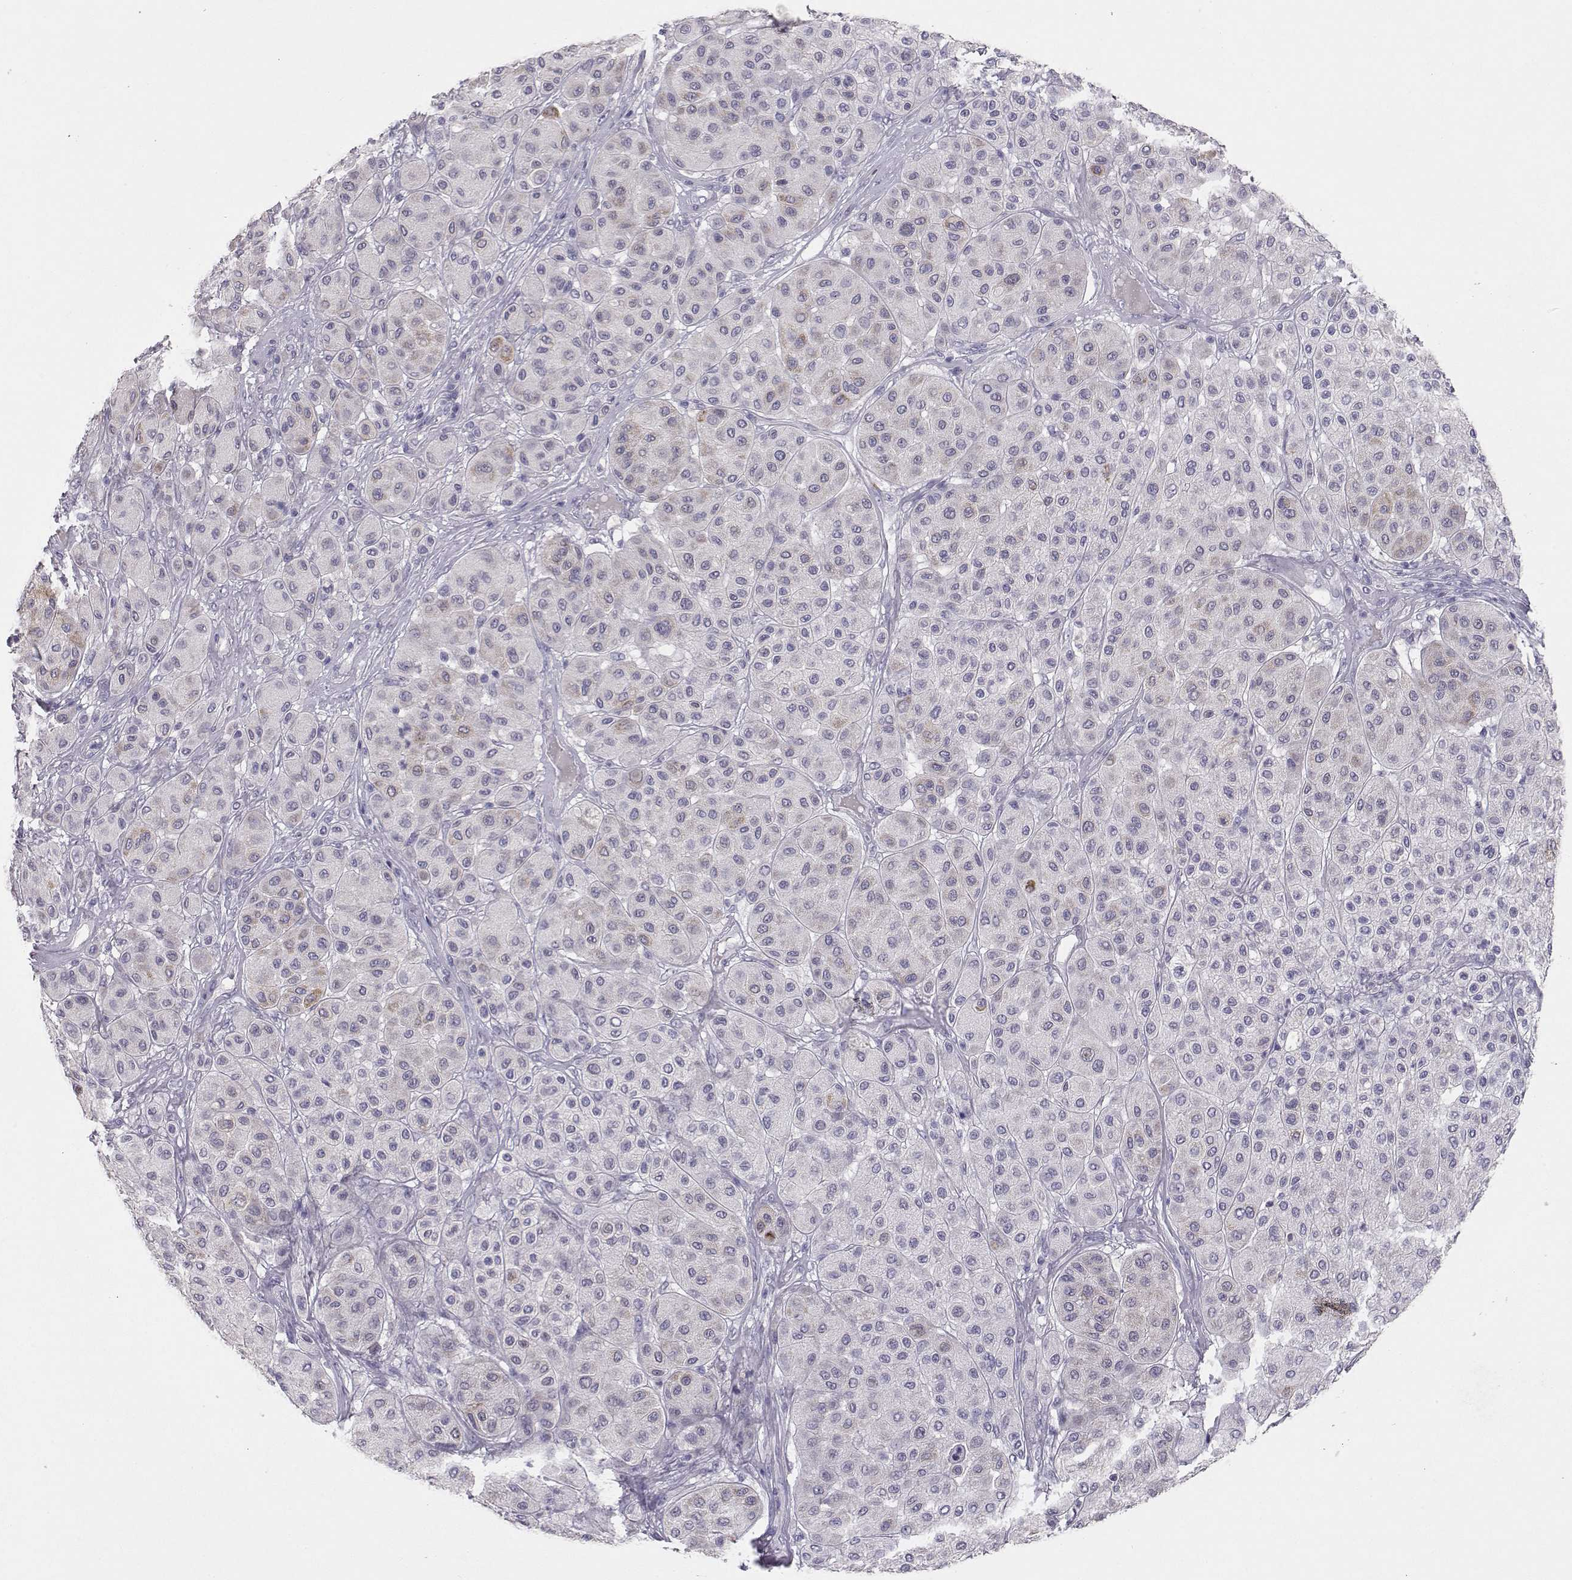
{"staining": {"intensity": "negative", "quantity": "none", "location": "none"}, "tissue": "melanoma", "cell_type": "Tumor cells", "image_type": "cancer", "snomed": [{"axis": "morphology", "description": "Malignant melanoma, Metastatic site"}, {"axis": "topography", "description": "Smooth muscle"}], "caption": "Immunohistochemistry of human malignant melanoma (metastatic site) displays no staining in tumor cells.", "gene": "LAMB3", "patient": {"sex": "male", "age": 41}}